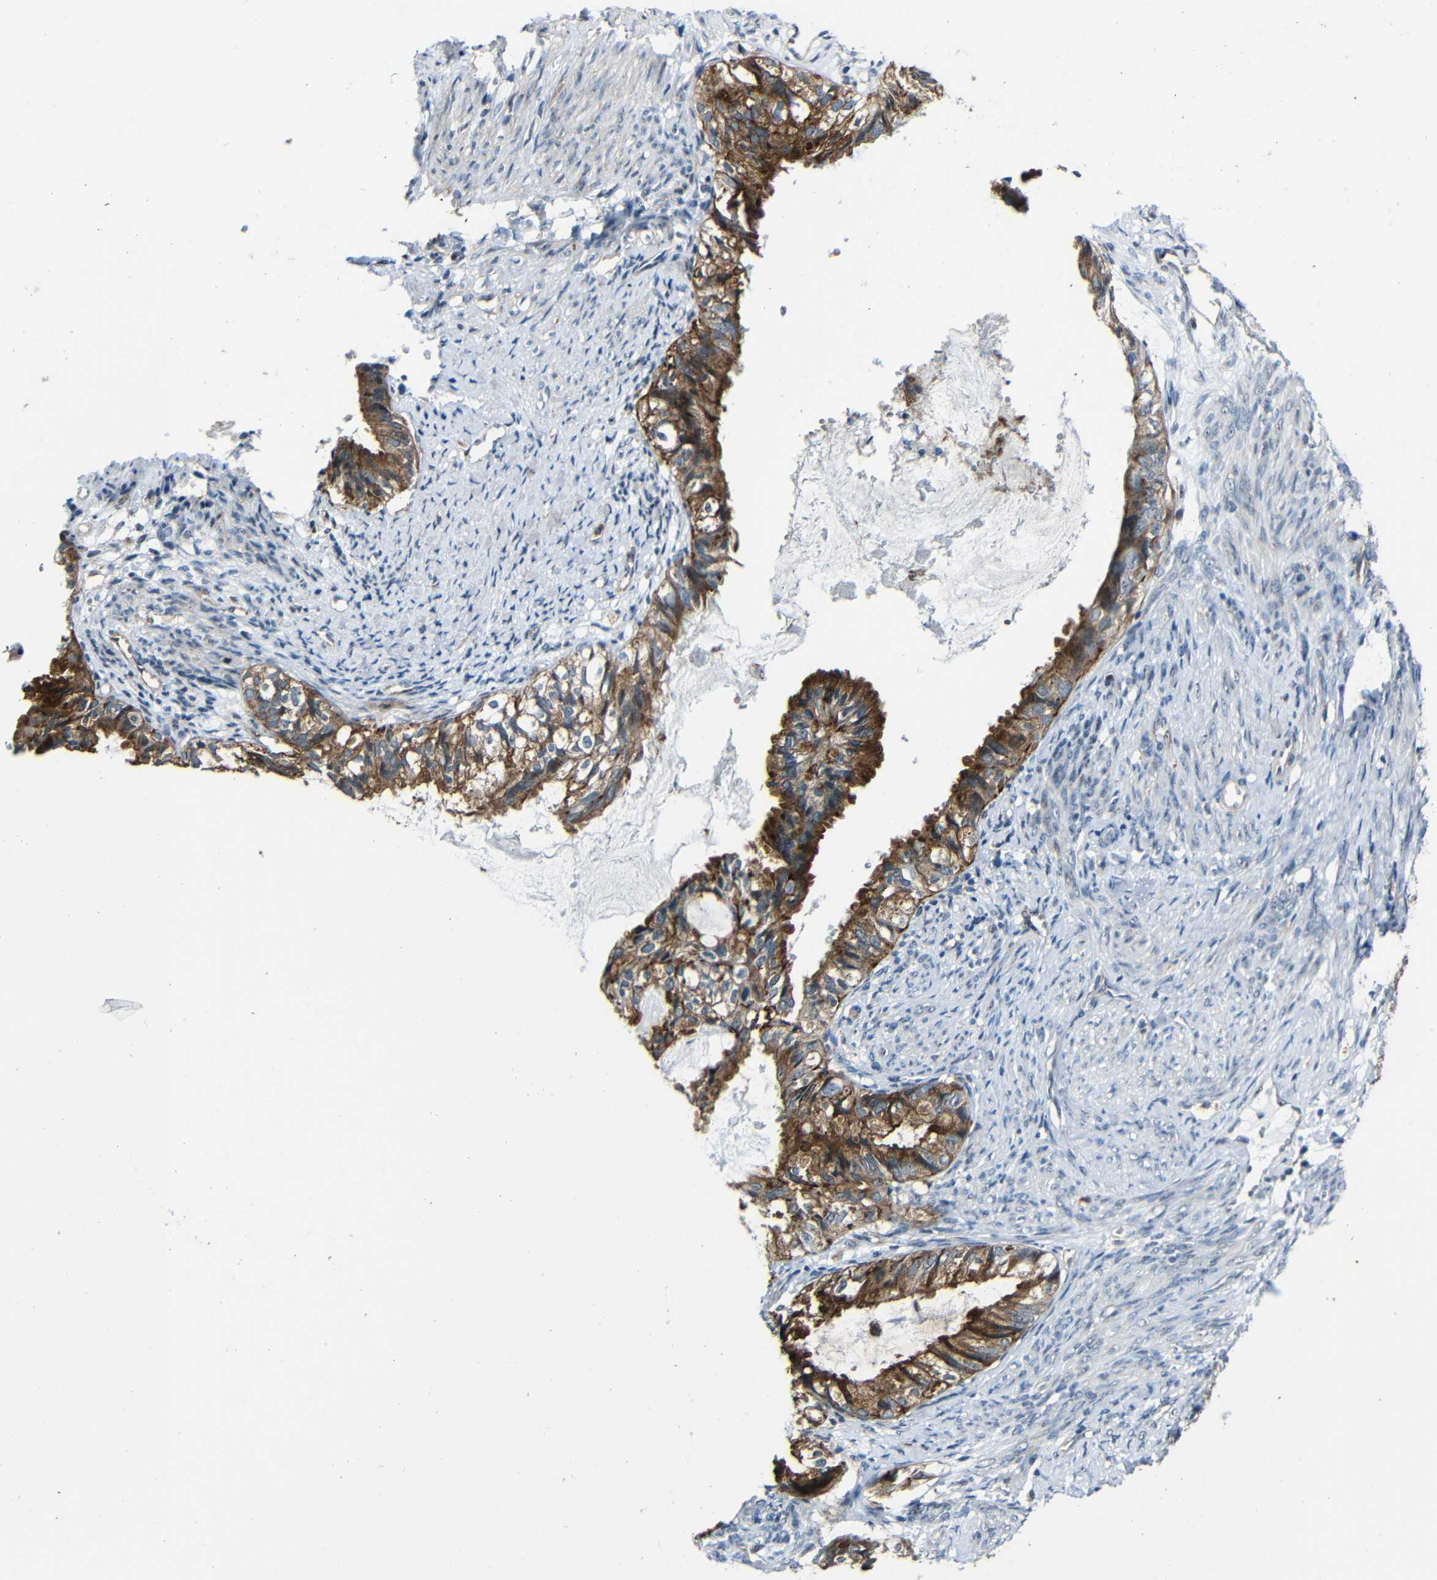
{"staining": {"intensity": "strong", "quantity": ">75%", "location": "cytoplasmic/membranous"}, "tissue": "cervical cancer", "cell_type": "Tumor cells", "image_type": "cancer", "snomed": [{"axis": "morphology", "description": "Normal tissue, NOS"}, {"axis": "morphology", "description": "Adenocarcinoma, NOS"}, {"axis": "topography", "description": "Cervix"}, {"axis": "topography", "description": "Endometrium"}], "caption": "High-magnification brightfield microscopy of cervical cancer stained with DAB (brown) and counterstained with hematoxylin (blue). tumor cells exhibit strong cytoplasmic/membranous staining is seen in about>75% of cells.", "gene": "DNAJC5", "patient": {"sex": "female", "age": 86}}